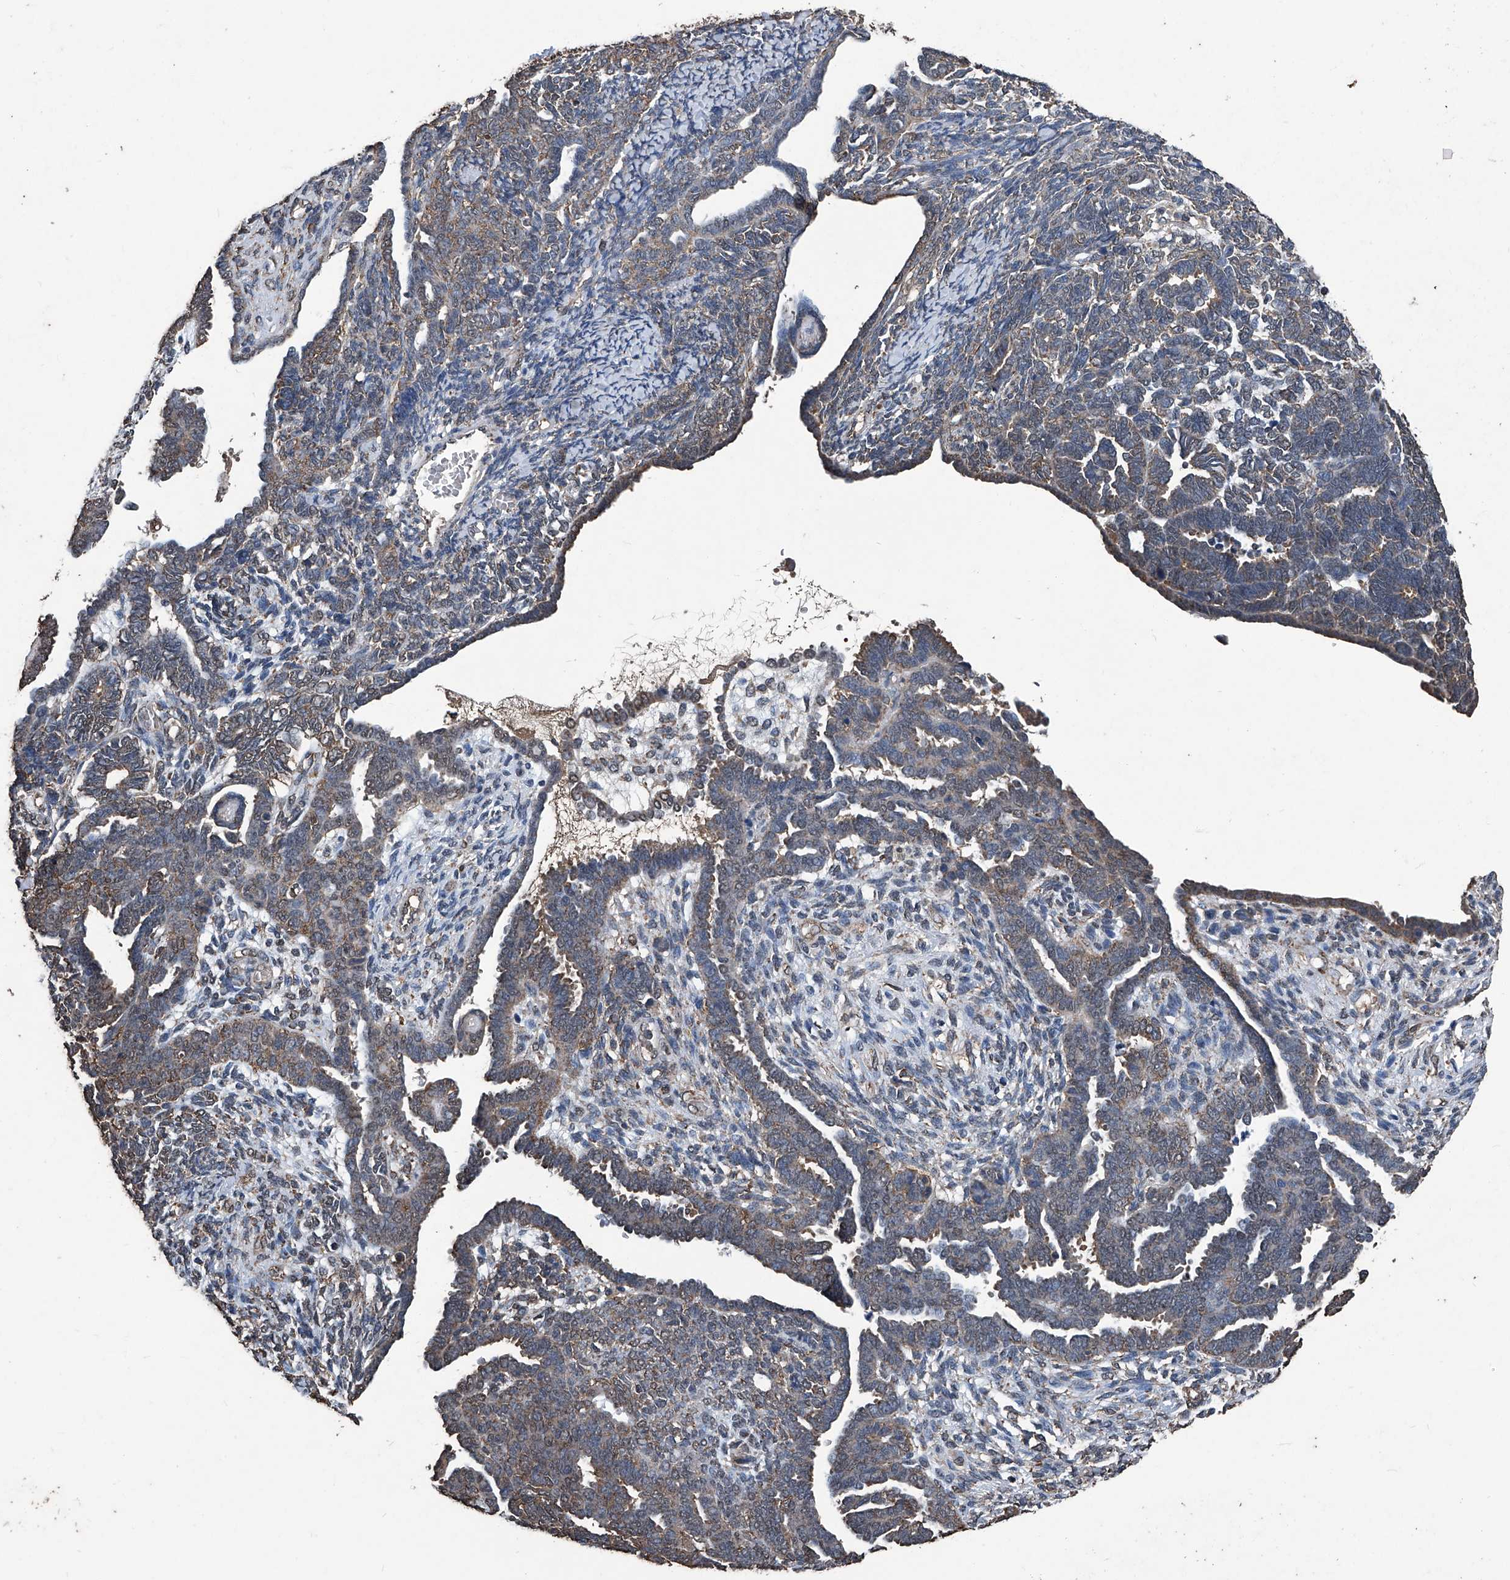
{"staining": {"intensity": "weak", "quantity": ">75%", "location": "cytoplasmic/membranous"}, "tissue": "endometrial cancer", "cell_type": "Tumor cells", "image_type": "cancer", "snomed": [{"axis": "morphology", "description": "Neoplasm, malignant, NOS"}, {"axis": "topography", "description": "Endometrium"}], "caption": "Tumor cells reveal low levels of weak cytoplasmic/membranous expression in about >75% of cells in human malignant neoplasm (endometrial).", "gene": "STARD7", "patient": {"sex": "female", "age": 74}}